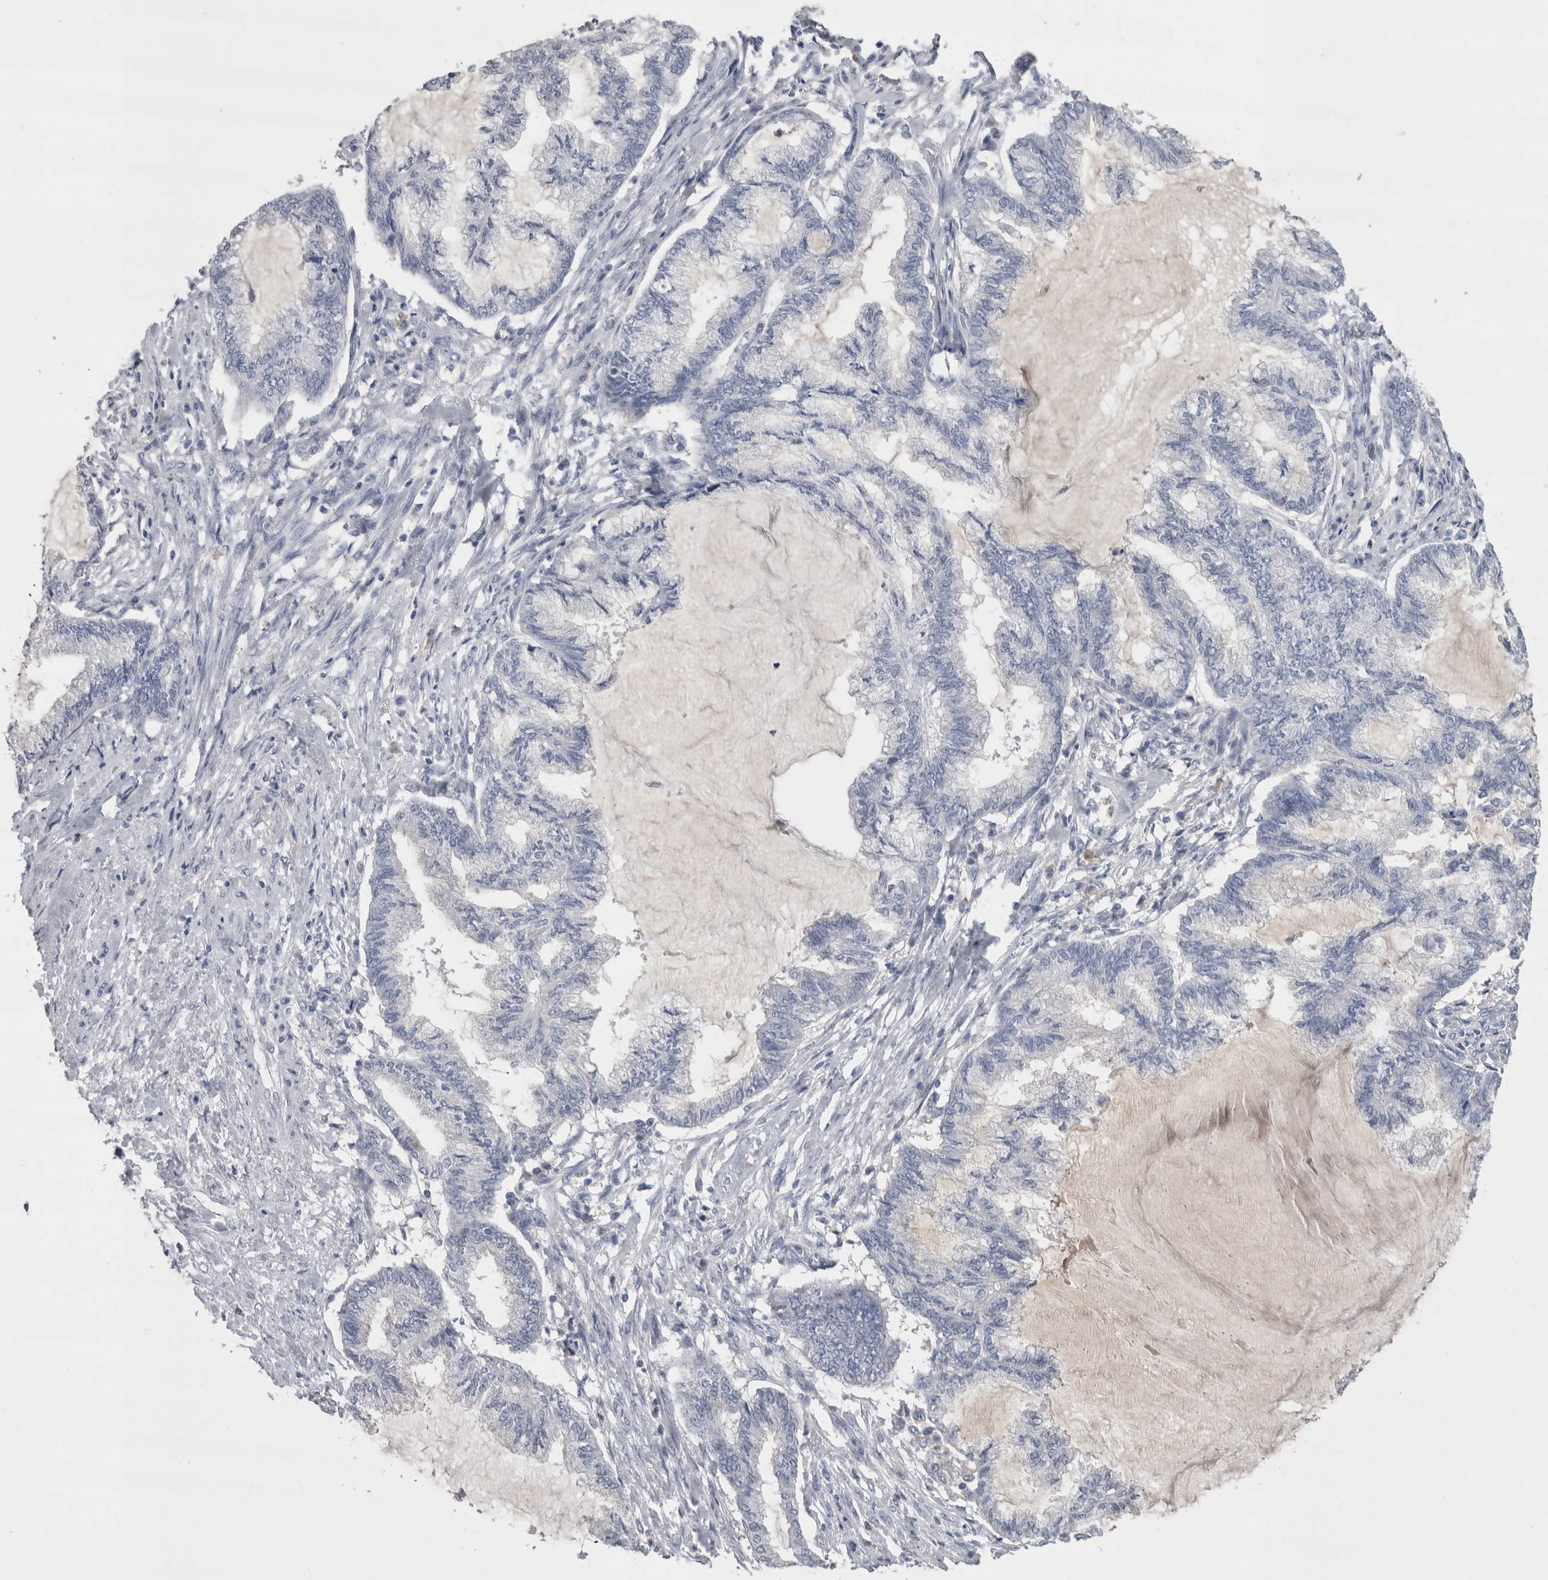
{"staining": {"intensity": "negative", "quantity": "none", "location": "none"}, "tissue": "endometrial cancer", "cell_type": "Tumor cells", "image_type": "cancer", "snomed": [{"axis": "morphology", "description": "Adenocarcinoma, NOS"}, {"axis": "topography", "description": "Endometrium"}], "caption": "High power microscopy image of an immunohistochemistry image of endometrial adenocarcinoma, revealing no significant staining in tumor cells.", "gene": "REG1A", "patient": {"sex": "female", "age": 86}}